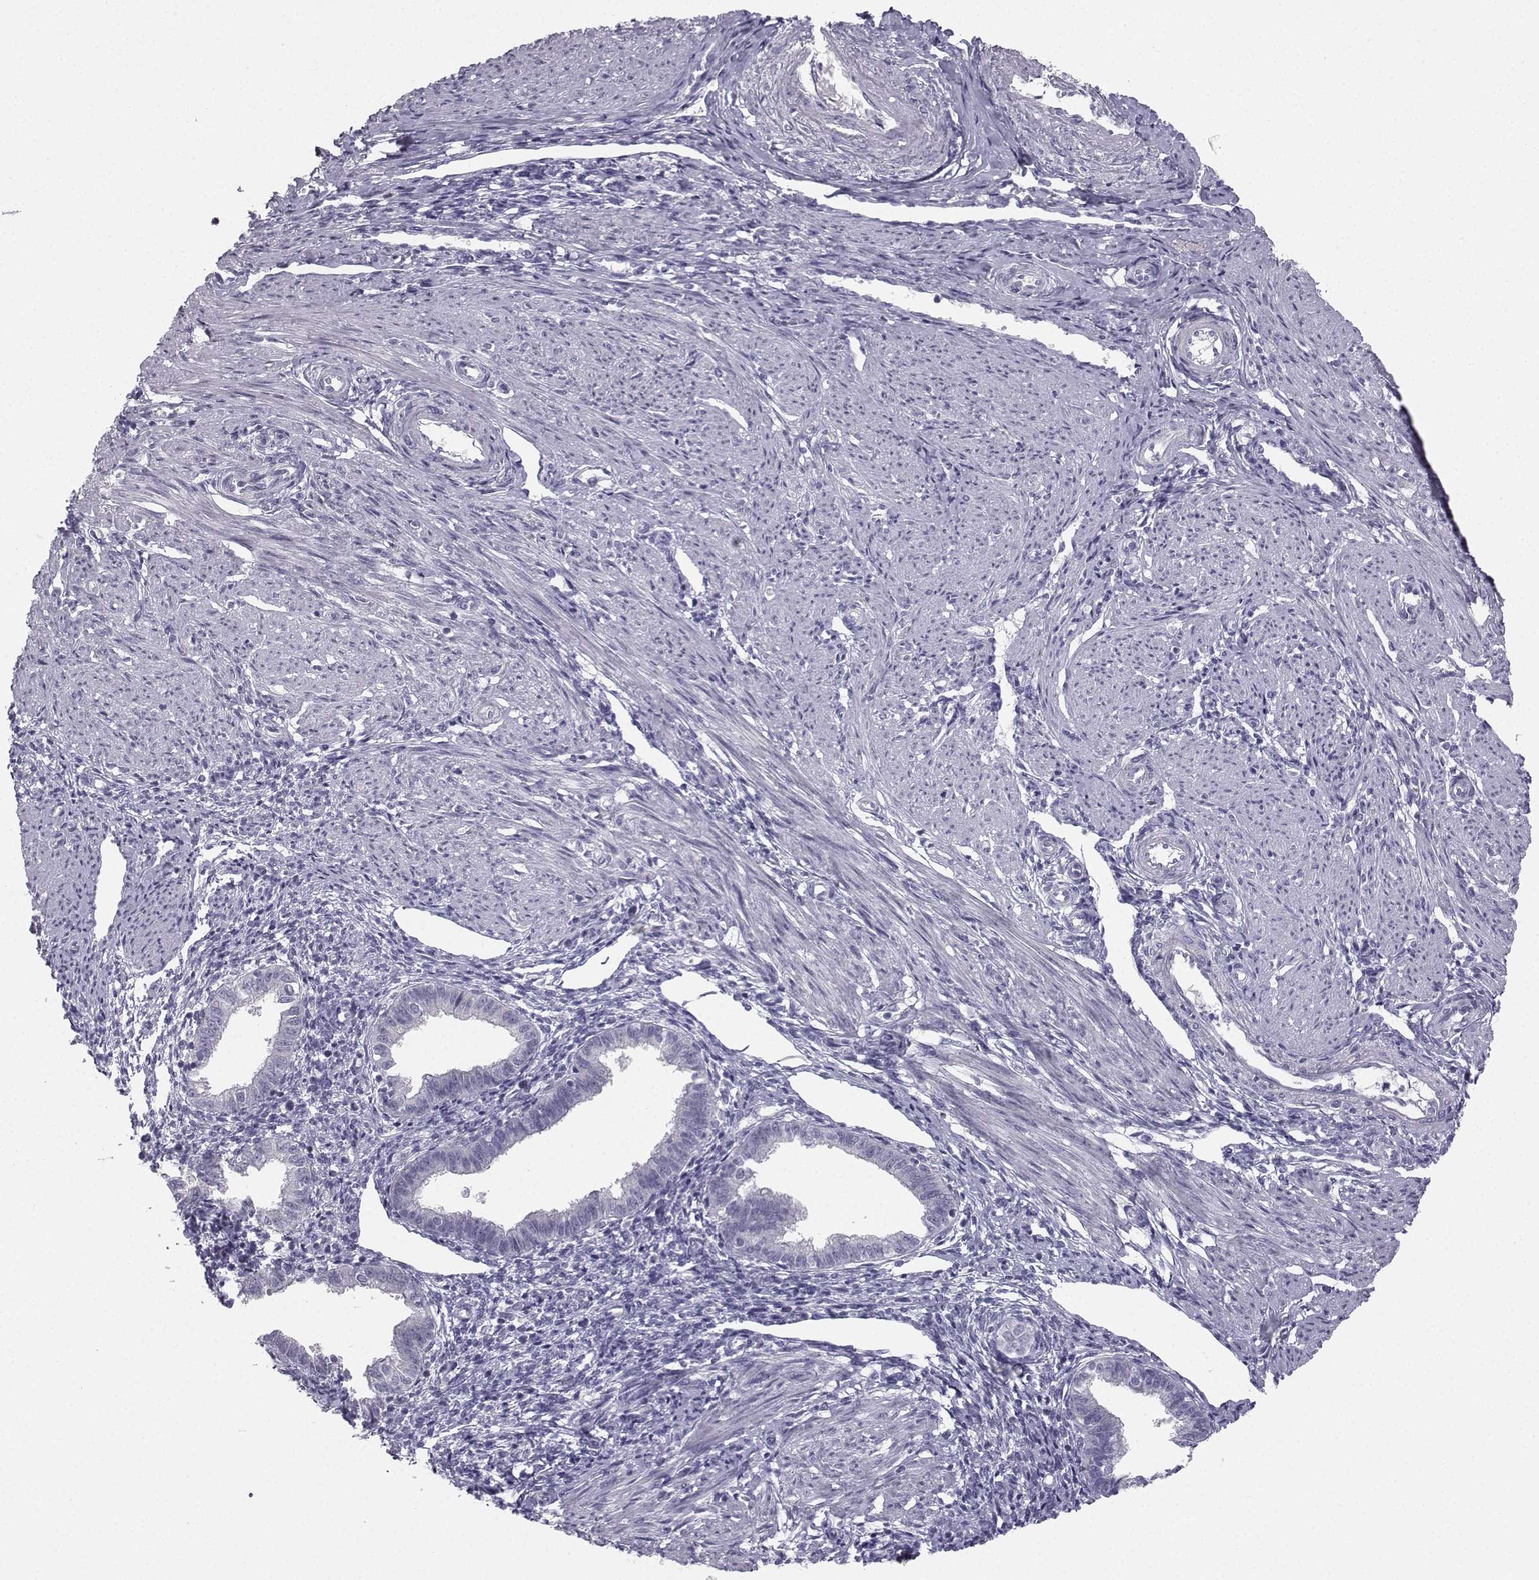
{"staining": {"intensity": "negative", "quantity": "none", "location": "none"}, "tissue": "endometrium", "cell_type": "Cells in endometrial stroma", "image_type": "normal", "snomed": [{"axis": "morphology", "description": "Normal tissue, NOS"}, {"axis": "topography", "description": "Endometrium"}], "caption": "Cells in endometrial stroma show no significant protein positivity in benign endometrium.", "gene": "SYCE1", "patient": {"sex": "female", "age": 37}}